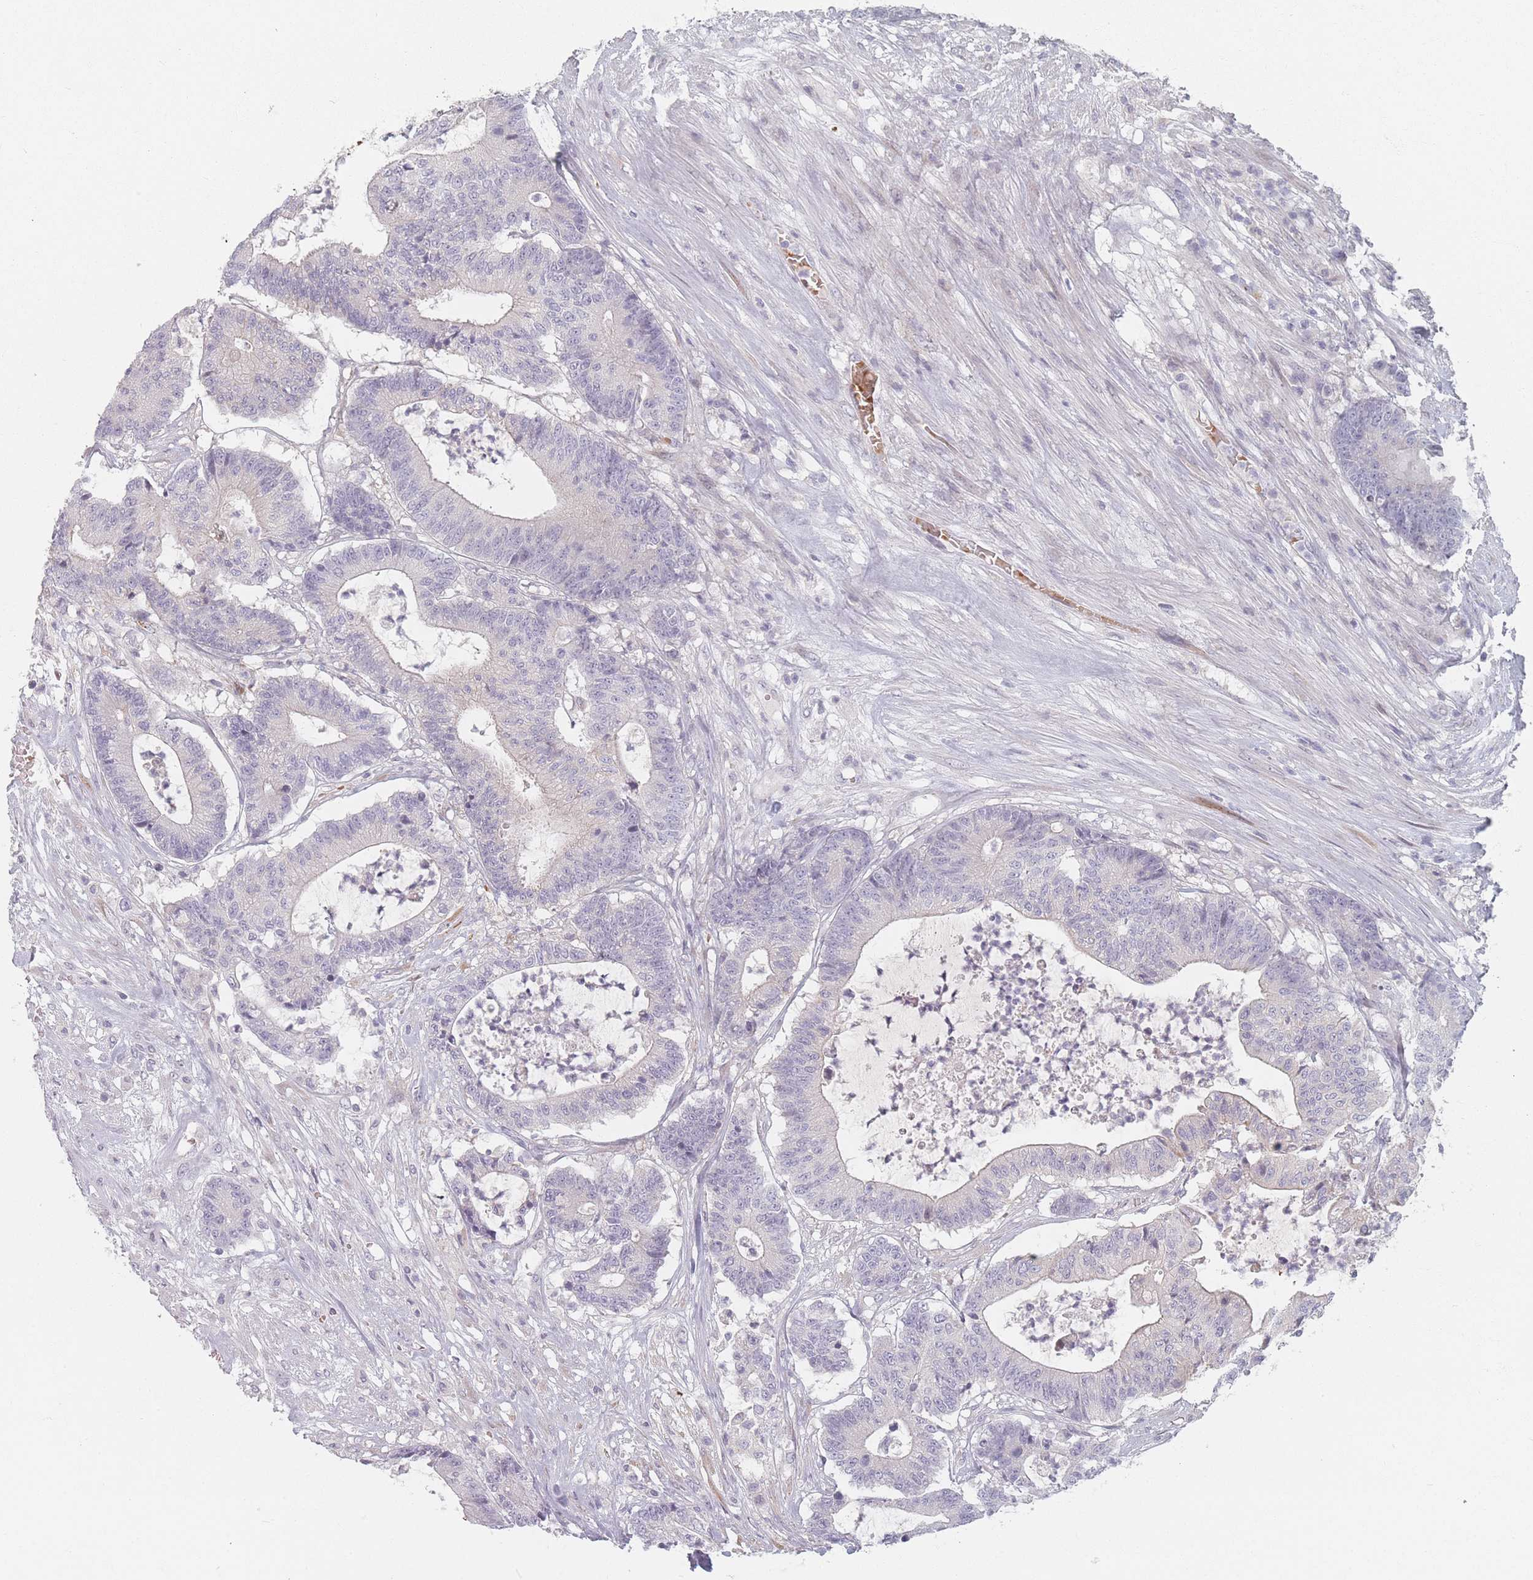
{"staining": {"intensity": "negative", "quantity": "none", "location": "none"}, "tissue": "colorectal cancer", "cell_type": "Tumor cells", "image_type": "cancer", "snomed": [{"axis": "morphology", "description": "Adenocarcinoma, NOS"}, {"axis": "topography", "description": "Colon"}], "caption": "Histopathology image shows no protein expression in tumor cells of colorectal cancer tissue.", "gene": "TMOD1", "patient": {"sex": "female", "age": 84}}